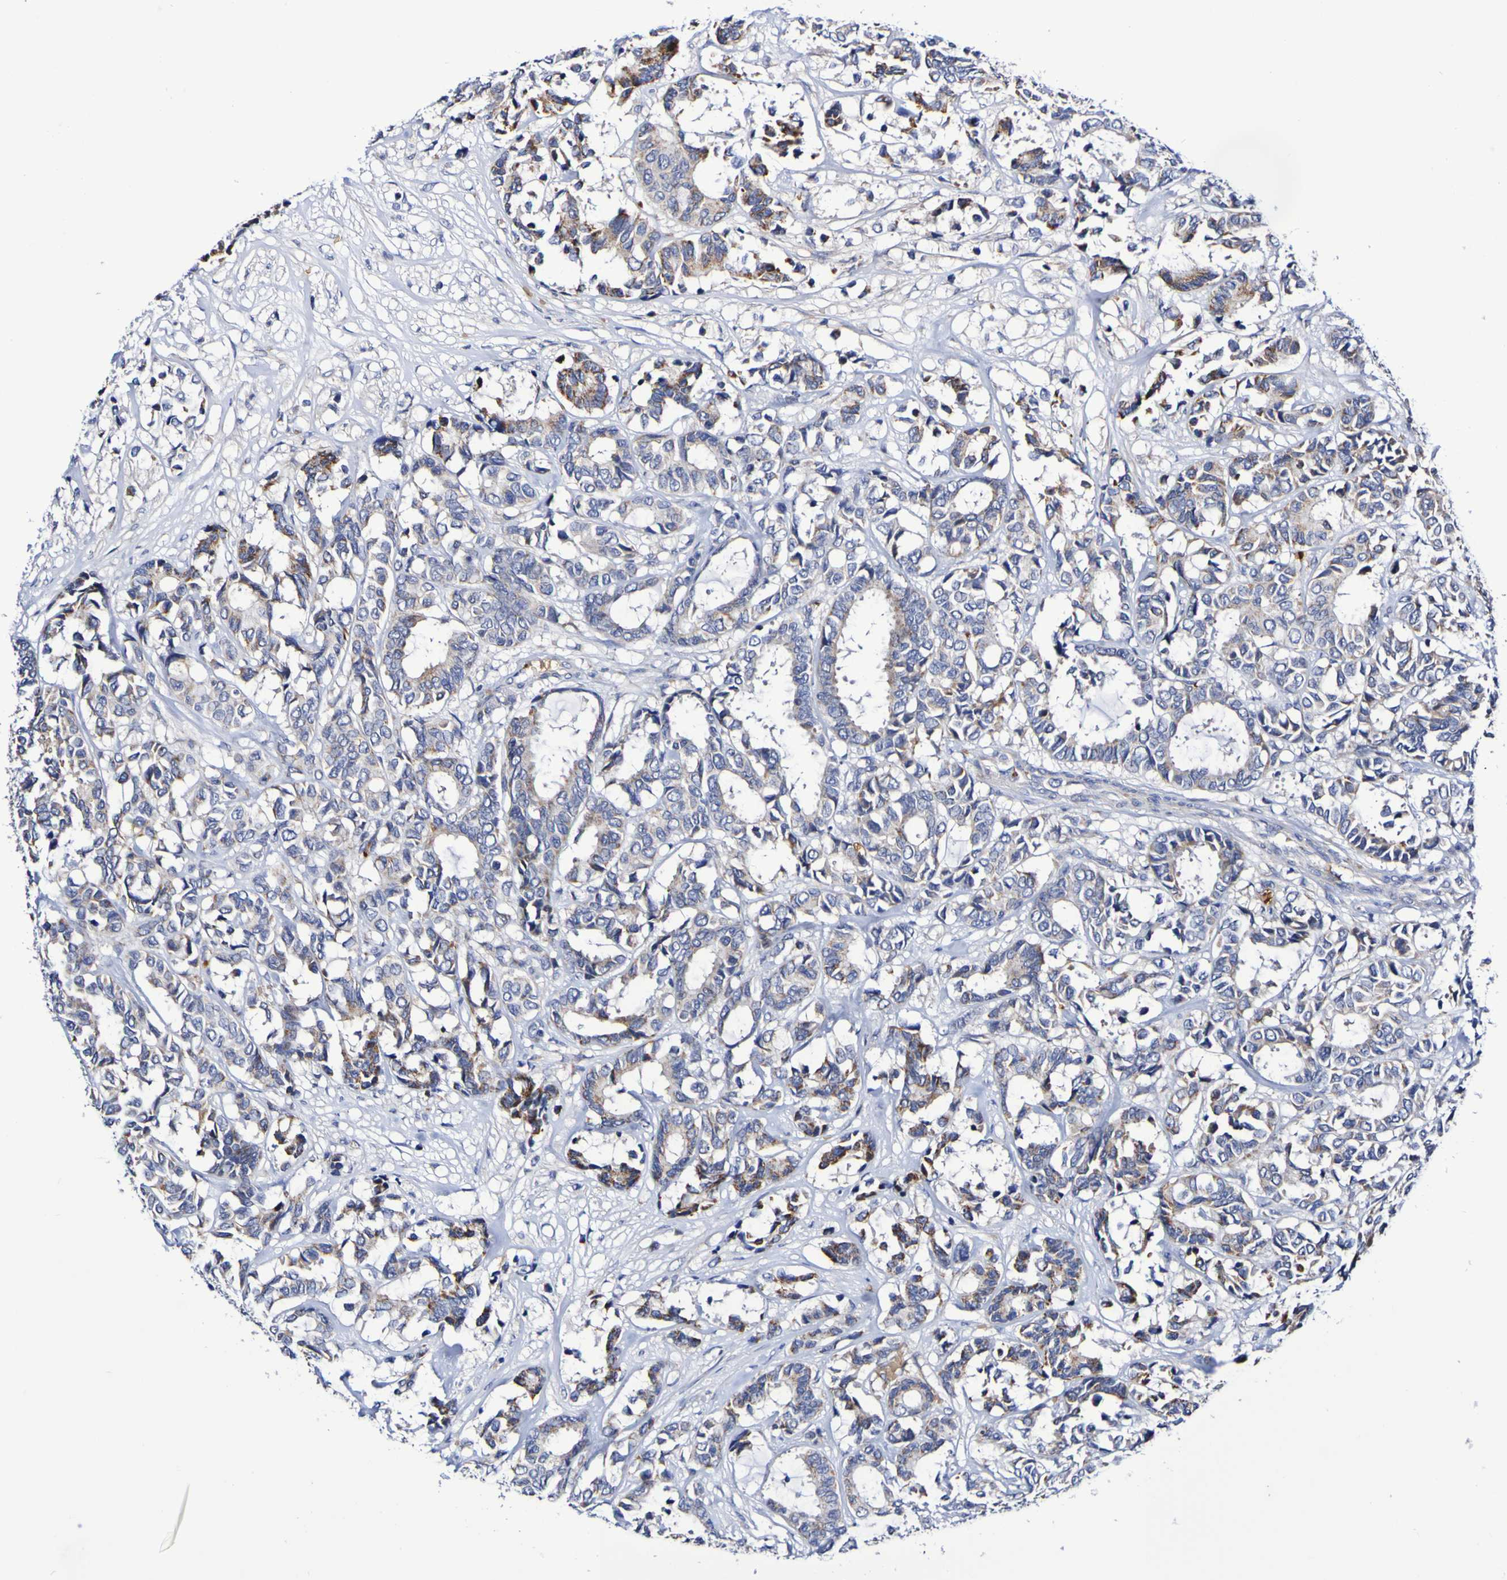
{"staining": {"intensity": "moderate", "quantity": "<25%", "location": "cytoplasmic/membranous"}, "tissue": "breast cancer", "cell_type": "Tumor cells", "image_type": "cancer", "snomed": [{"axis": "morphology", "description": "Duct carcinoma"}, {"axis": "topography", "description": "Breast"}], "caption": "This is a micrograph of immunohistochemistry staining of breast cancer, which shows moderate positivity in the cytoplasmic/membranous of tumor cells.", "gene": "WNT4", "patient": {"sex": "female", "age": 87}}